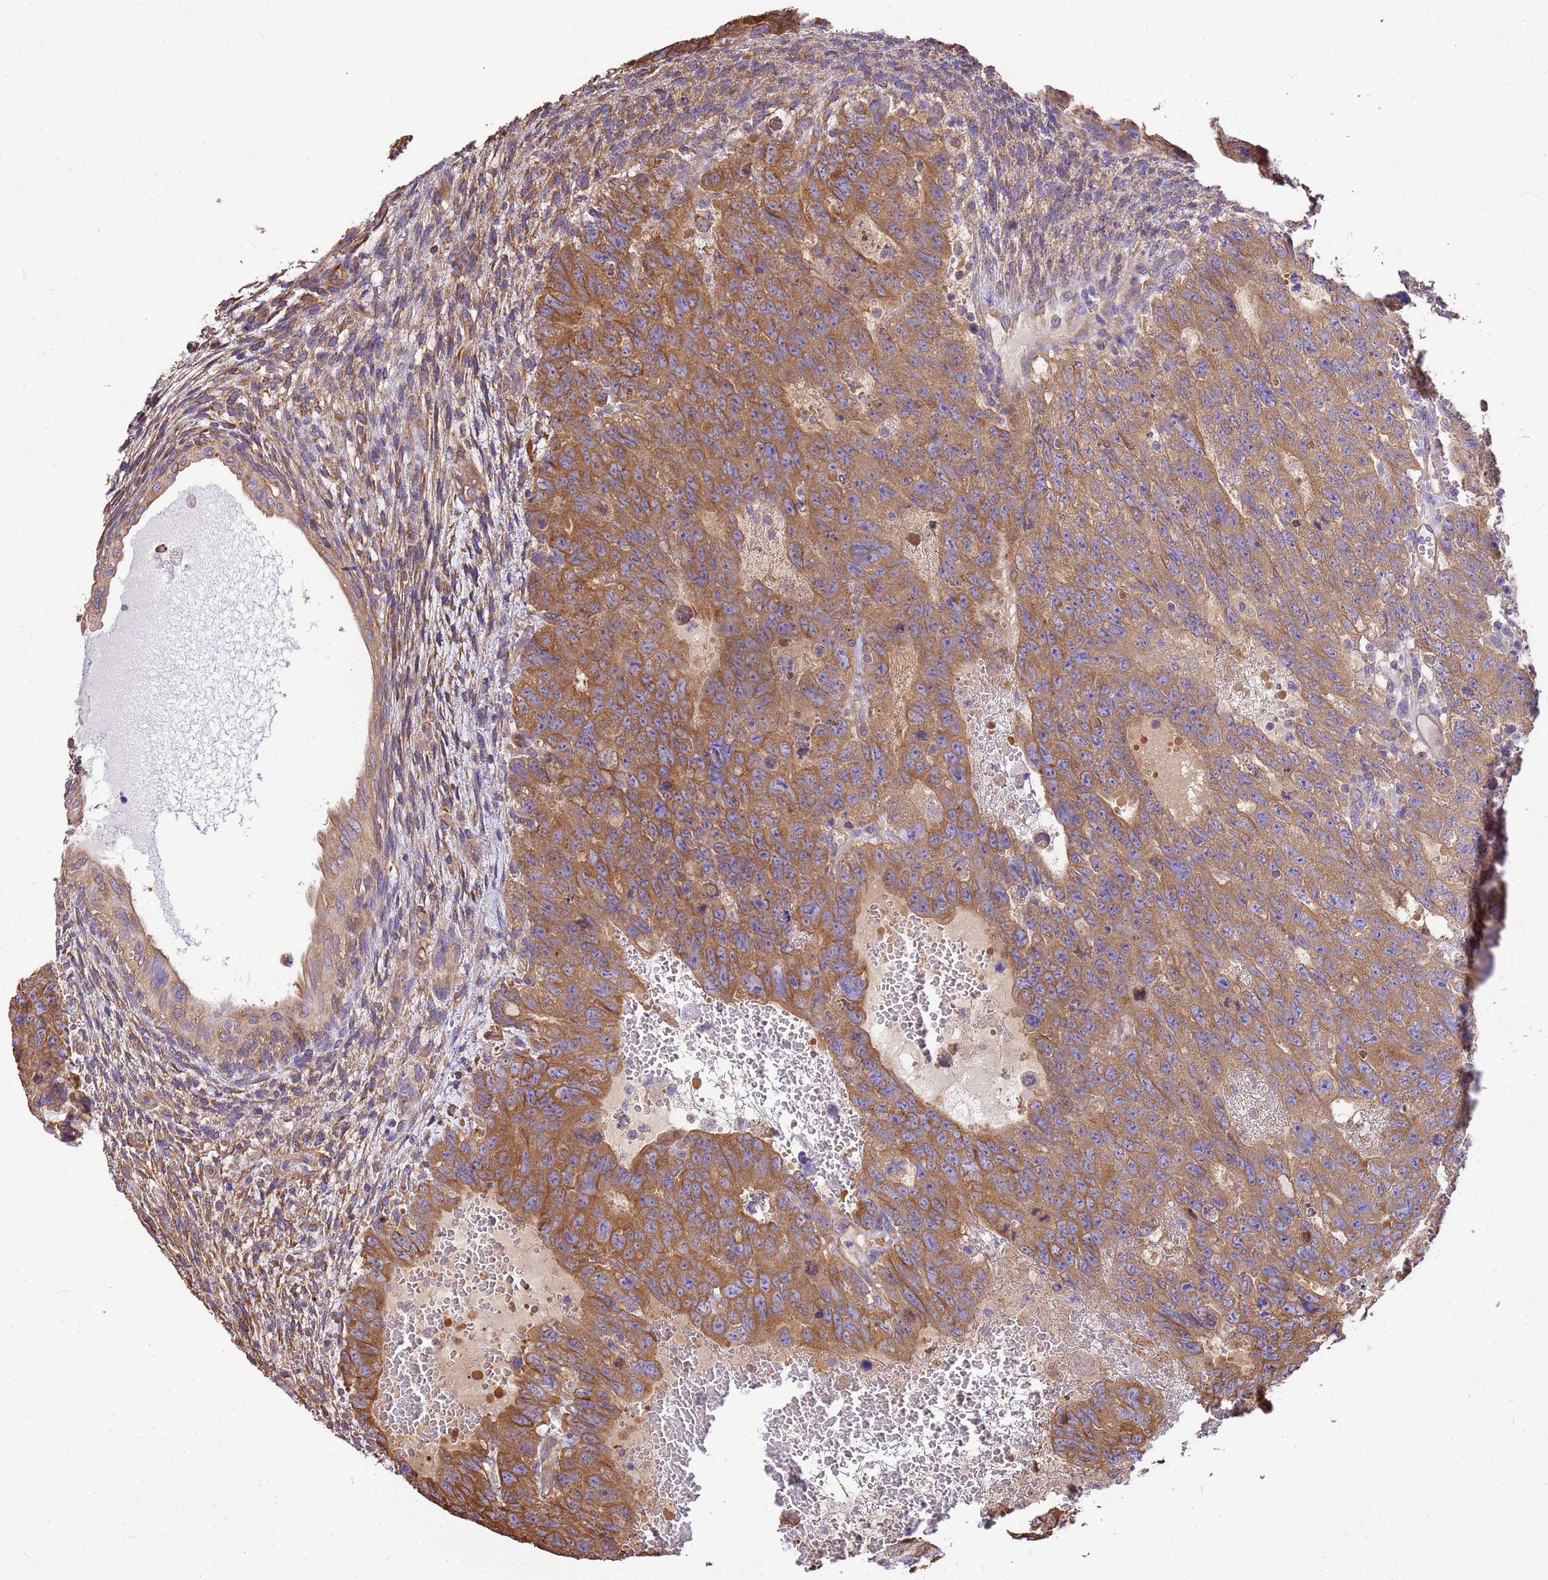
{"staining": {"intensity": "moderate", "quantity": ">75%", "location": "cytoplasmic/membranous"}, "tissue": "testis cancer", "cell_type": "Tumor cells", "image_type": "cancer", "snomed": [{"axis": "morphology", "description": "Carcinoma, Embryonal, NOS"}, {"axis": "topography", "description": "Testis"}], "caption": "DAB immunohistochemical staining of human testis cancer demonstrates moderate cytoplasmic/membranous protein expression in about >75% of tumor cells.", "gene": "TUBB1", "patient": {"sex": "male", "age": 26}}